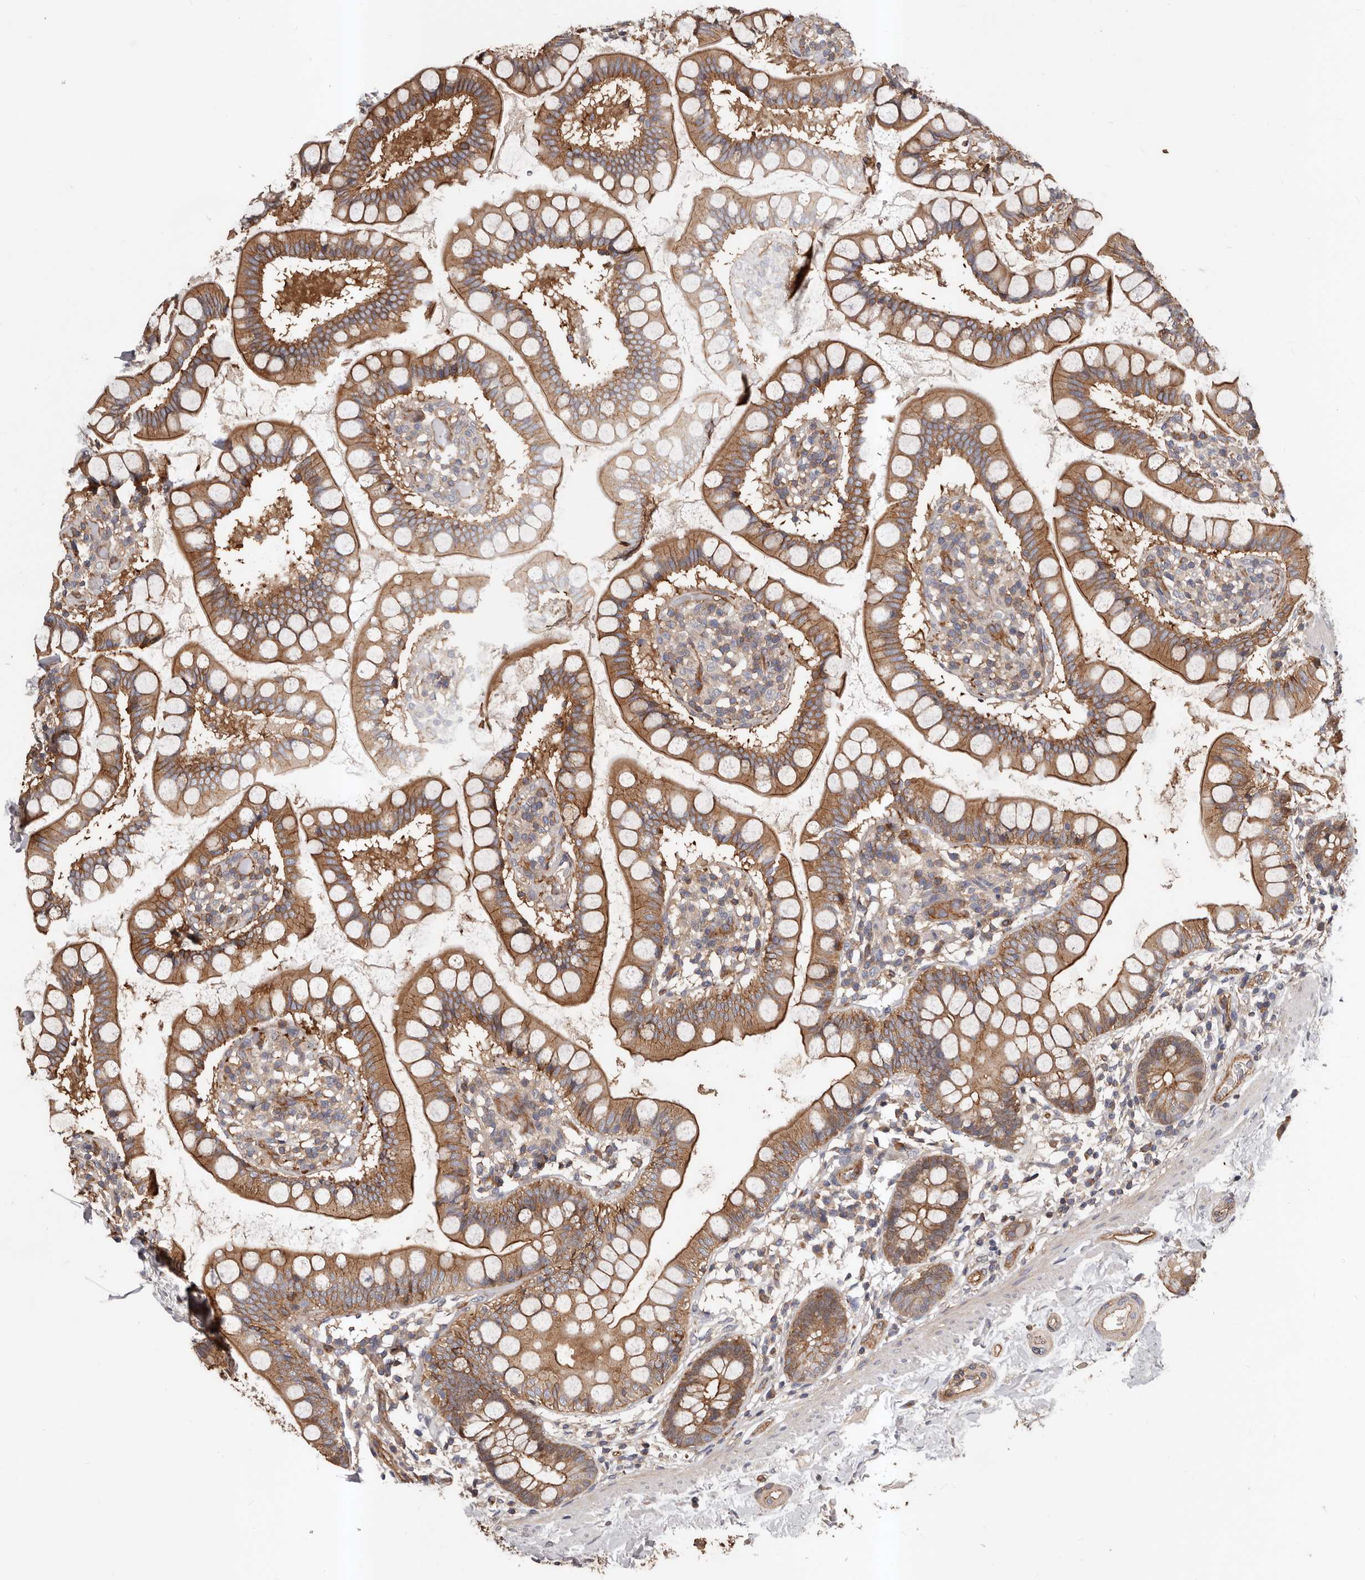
{"staining": {"intensity": "moderate", "quantity": ">75%", "location": "cytoplasmic/membranous"}, "tissue": "small intestine", "cell_type": "Glandular cells", "image_type": "normal", "snomed": [{"axis": "morphology", "description": "Normal tissue, NOS"}, {"axis": "topography", "description": "Small intestine"}], "caption": "The micrograph exhibits staining of normal small intestine, revealing moderate cytoplasmic/membranous protein expression (brown color) within glandular cells. (DAB = brown stain, brightfield microscopy at high magnification).", "gene": "PNRC2", "patient": {"sex": "female", "age": 84}}